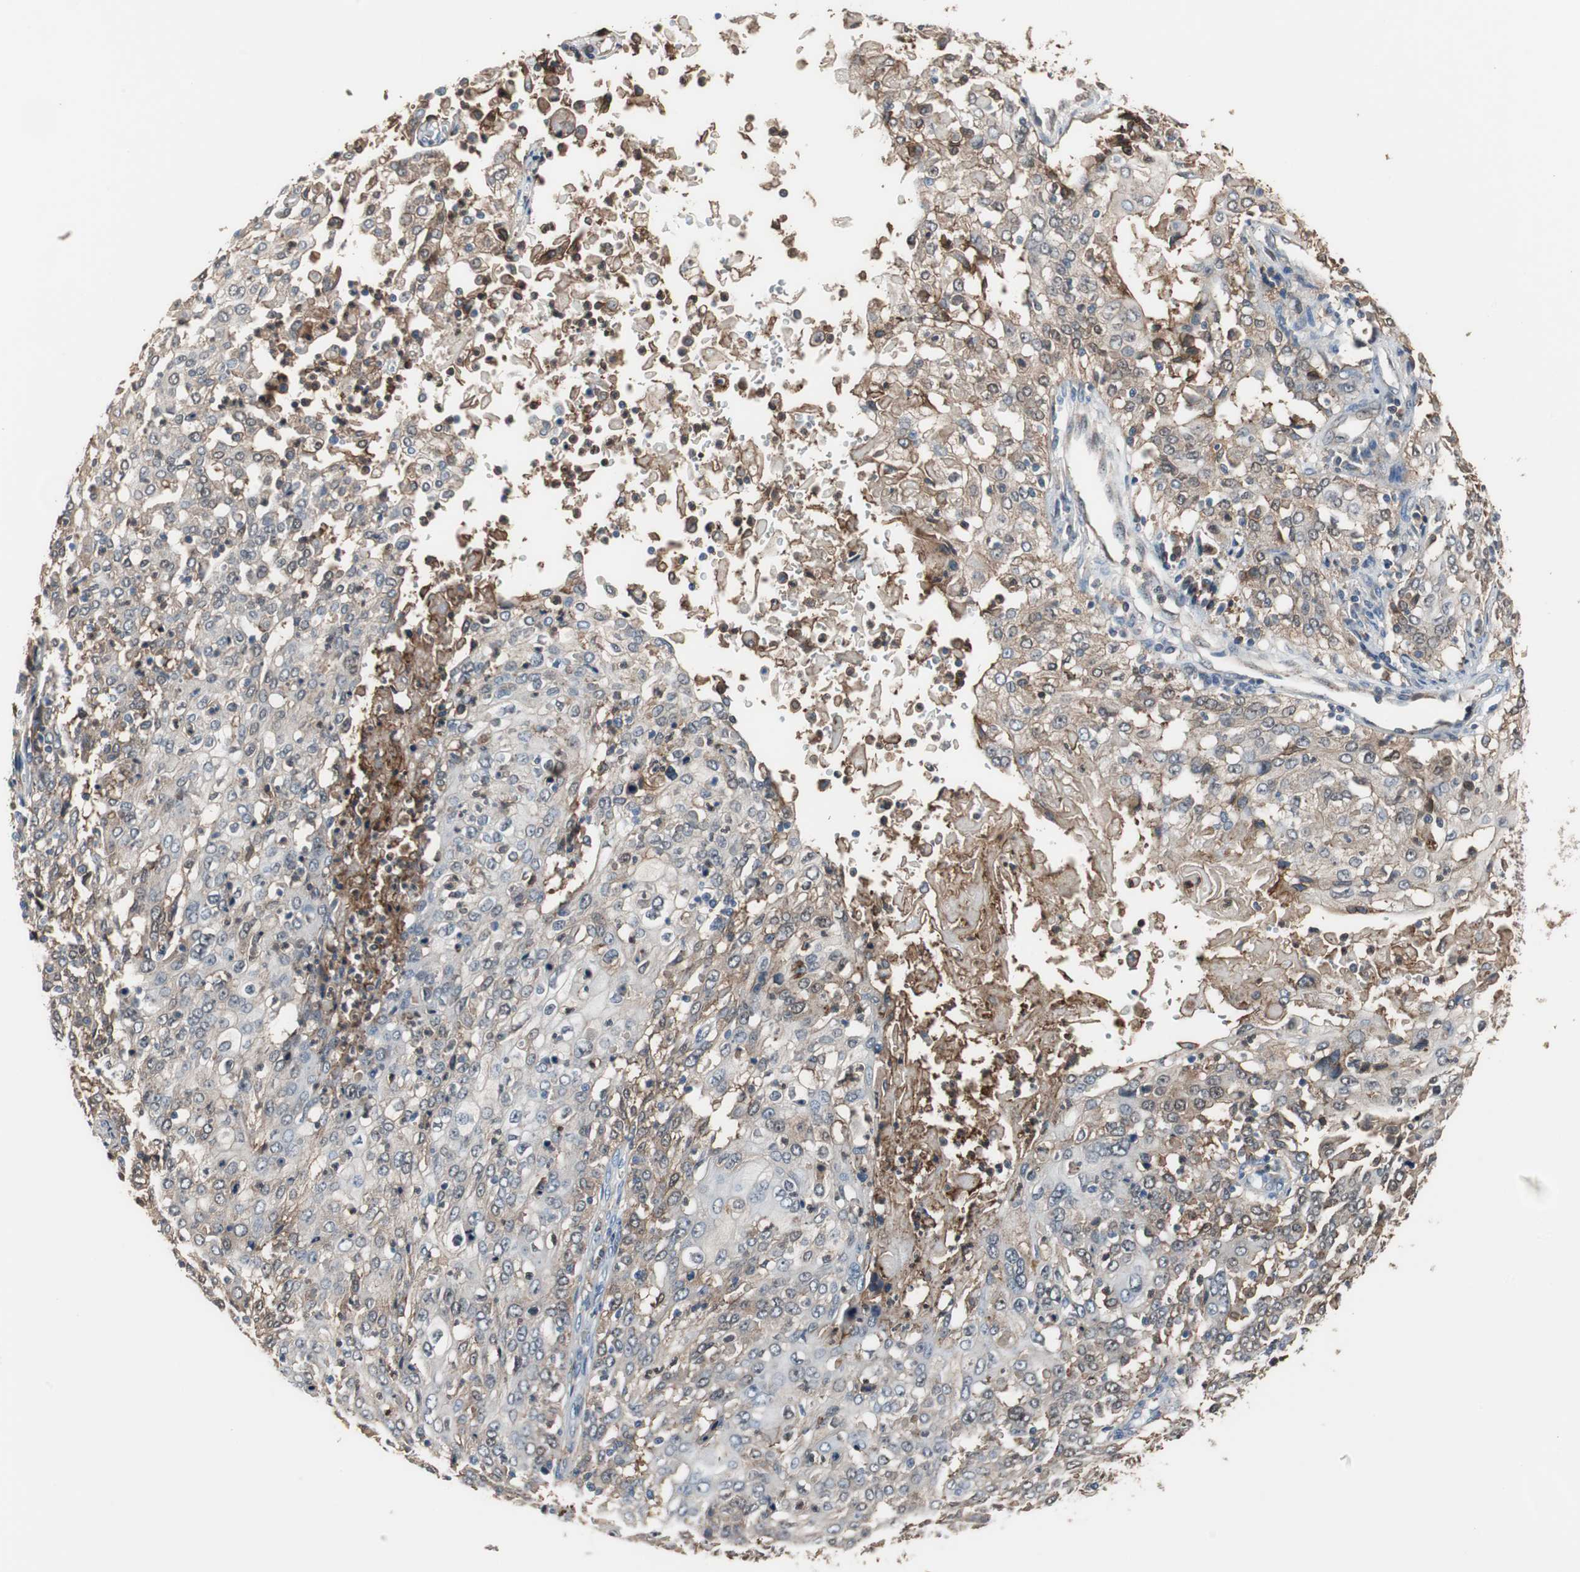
{"staining": {"intensity": "weak", "quantity": "25%-75%", "location": "cytoplasmic/membranous"}, "tissue": "cervical cancer", "cell_type": "Tumor cells", "image_type": "cancer", "snomed": [{"axis": "morphology", "description": "Squamous cell carcinoma, NOS"}, {"axis": "topography", "description": "Cervix"}], "caption": "Protein staining displays weak cytoplasmic/membranous positivity in about 25%-75% of tumor cells in squamous cell carcinoma (cervical).", "gene": "ANXA4", "patient": {"sex": "female", "age": 39}}